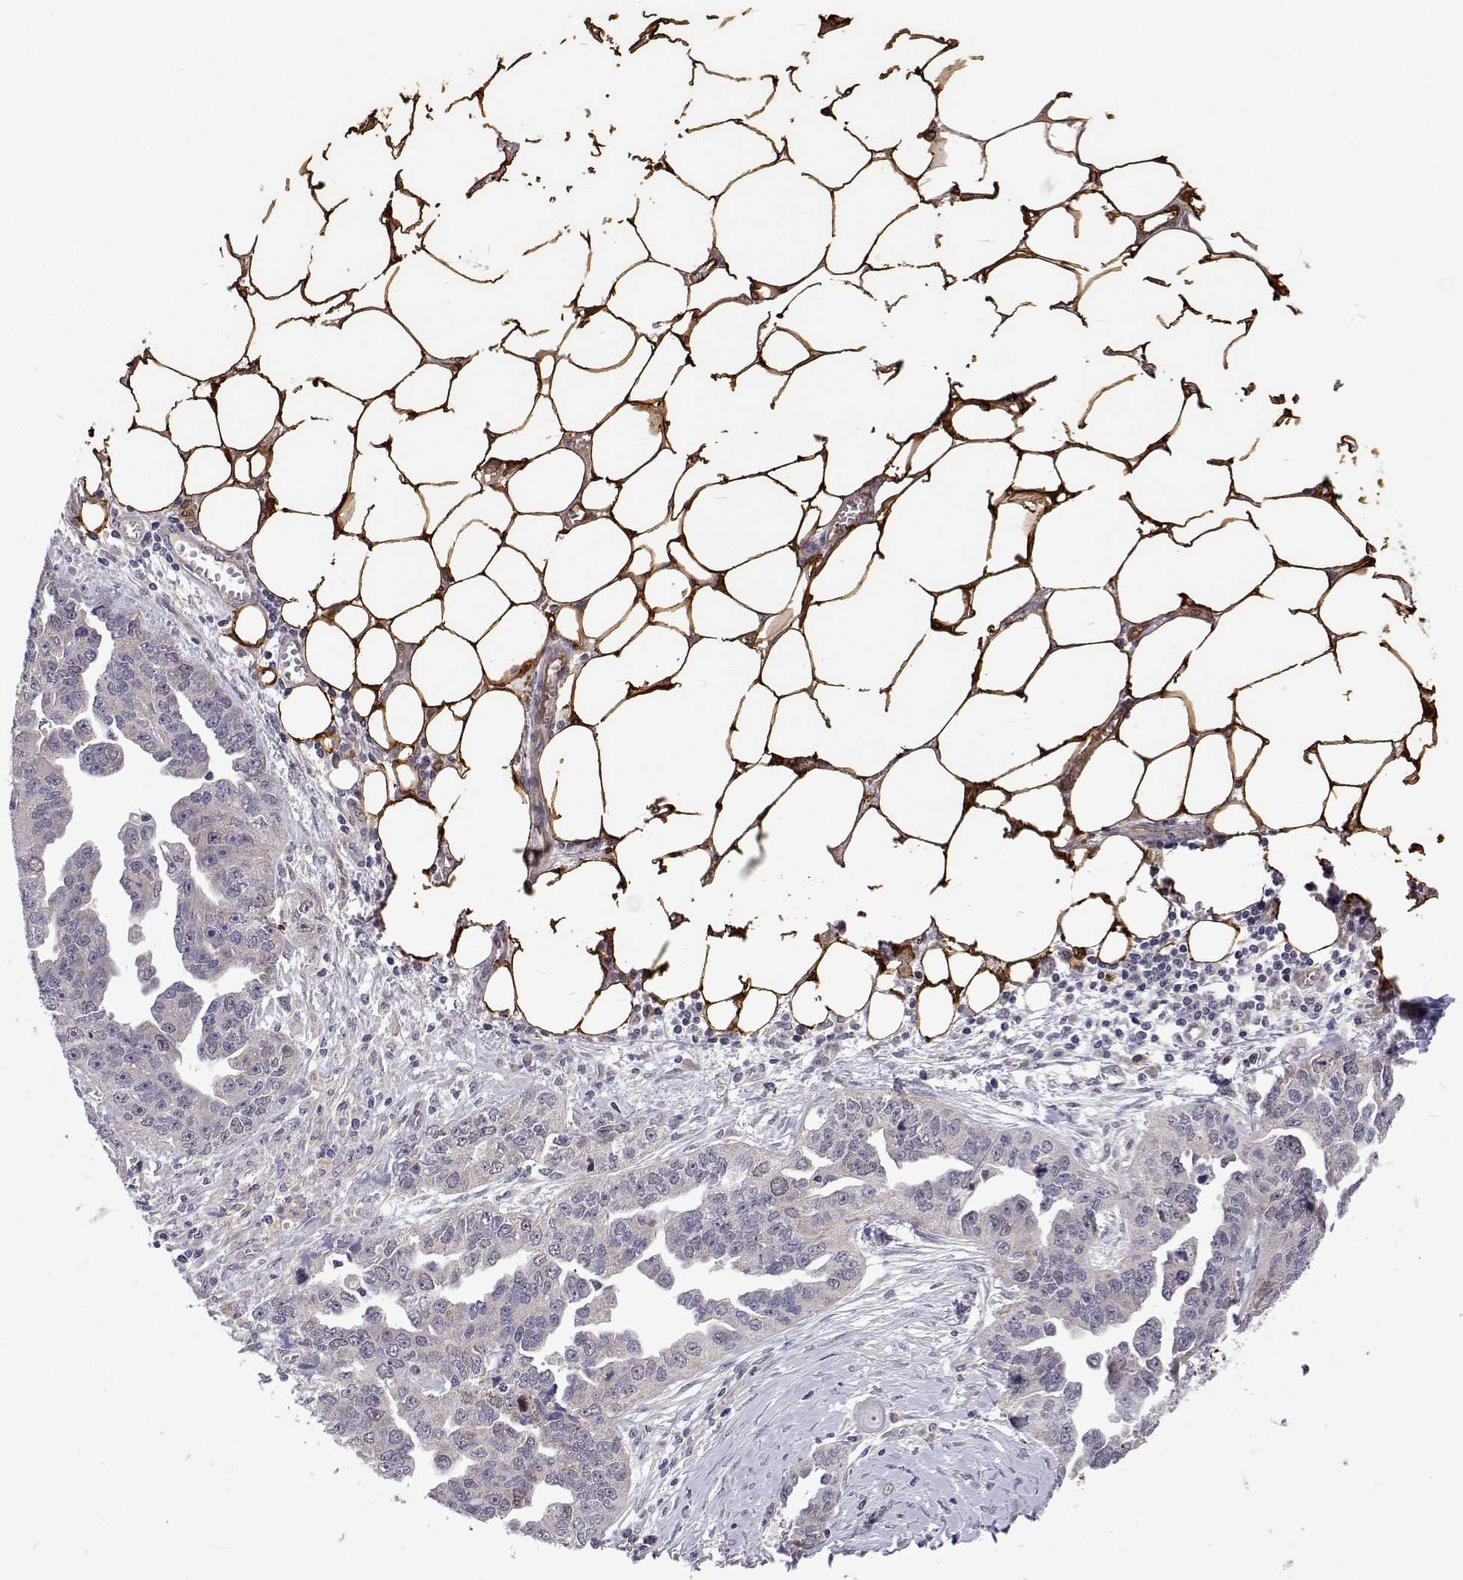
{"staining": {"intensity": "negative", "quantity": "none", "location": "none"}, "tissue": "ovarian cancer", "cell_type": "Tumor cells", "image_type": "cancer", "snomed": [{"axis": "morphology", "description": "Cystadenocarcinoma, serous, NOS"}, {"axis": "topography", "description": "Ovary"}], "caption": "Immunohistochemical staining of serous cystadenocarcinoma (ovarian) exhibits no significant positivity in tumor cells. Nuclei are stained in blue.", "gene": "DHTKD1", "patient": {"sex": "female", "age": 75}}